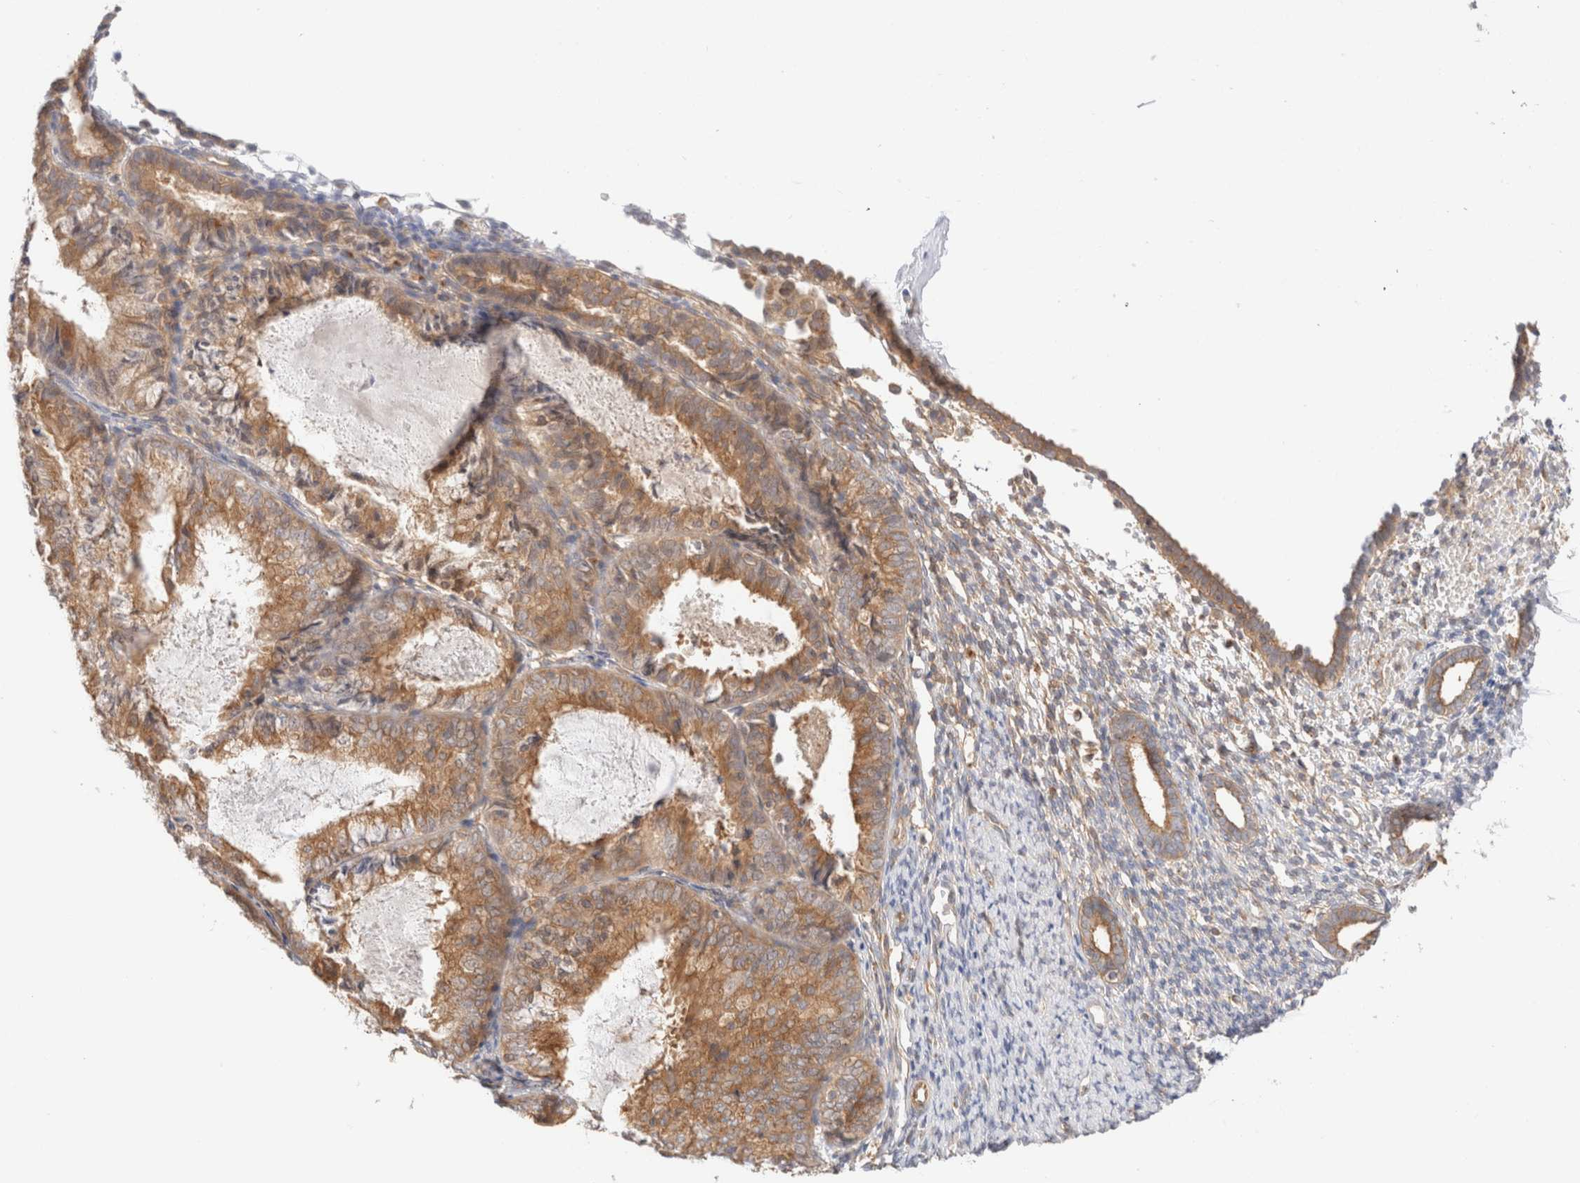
{"staining": {"intensity": "weak", "quantity": "25%-75%", "location": "cytoplasmic/membranous"}, "tissue": "endometrium", "cell_type": "Cells in endometrial stroma", "image_type": "normal", "snomed": [{"axis": "morphology", "description": "Normal tissue, NOS"}, {"axis": "morphology", "description": "Adenocarcinoma, NOS"}, {"axis": "topography", "description": "Endometrium"}], "caption": "Immunohistochemistry of unremarkable endometrium shows low levels of weak cytoplasmic/membranous staining in approximately 25%-75% of cells in endometrial stroma. The protein is shown in brown color, while the nuclei are stained blue.", "gene": "RABEP1", "patient": {"sex": "female", "age": 57}}